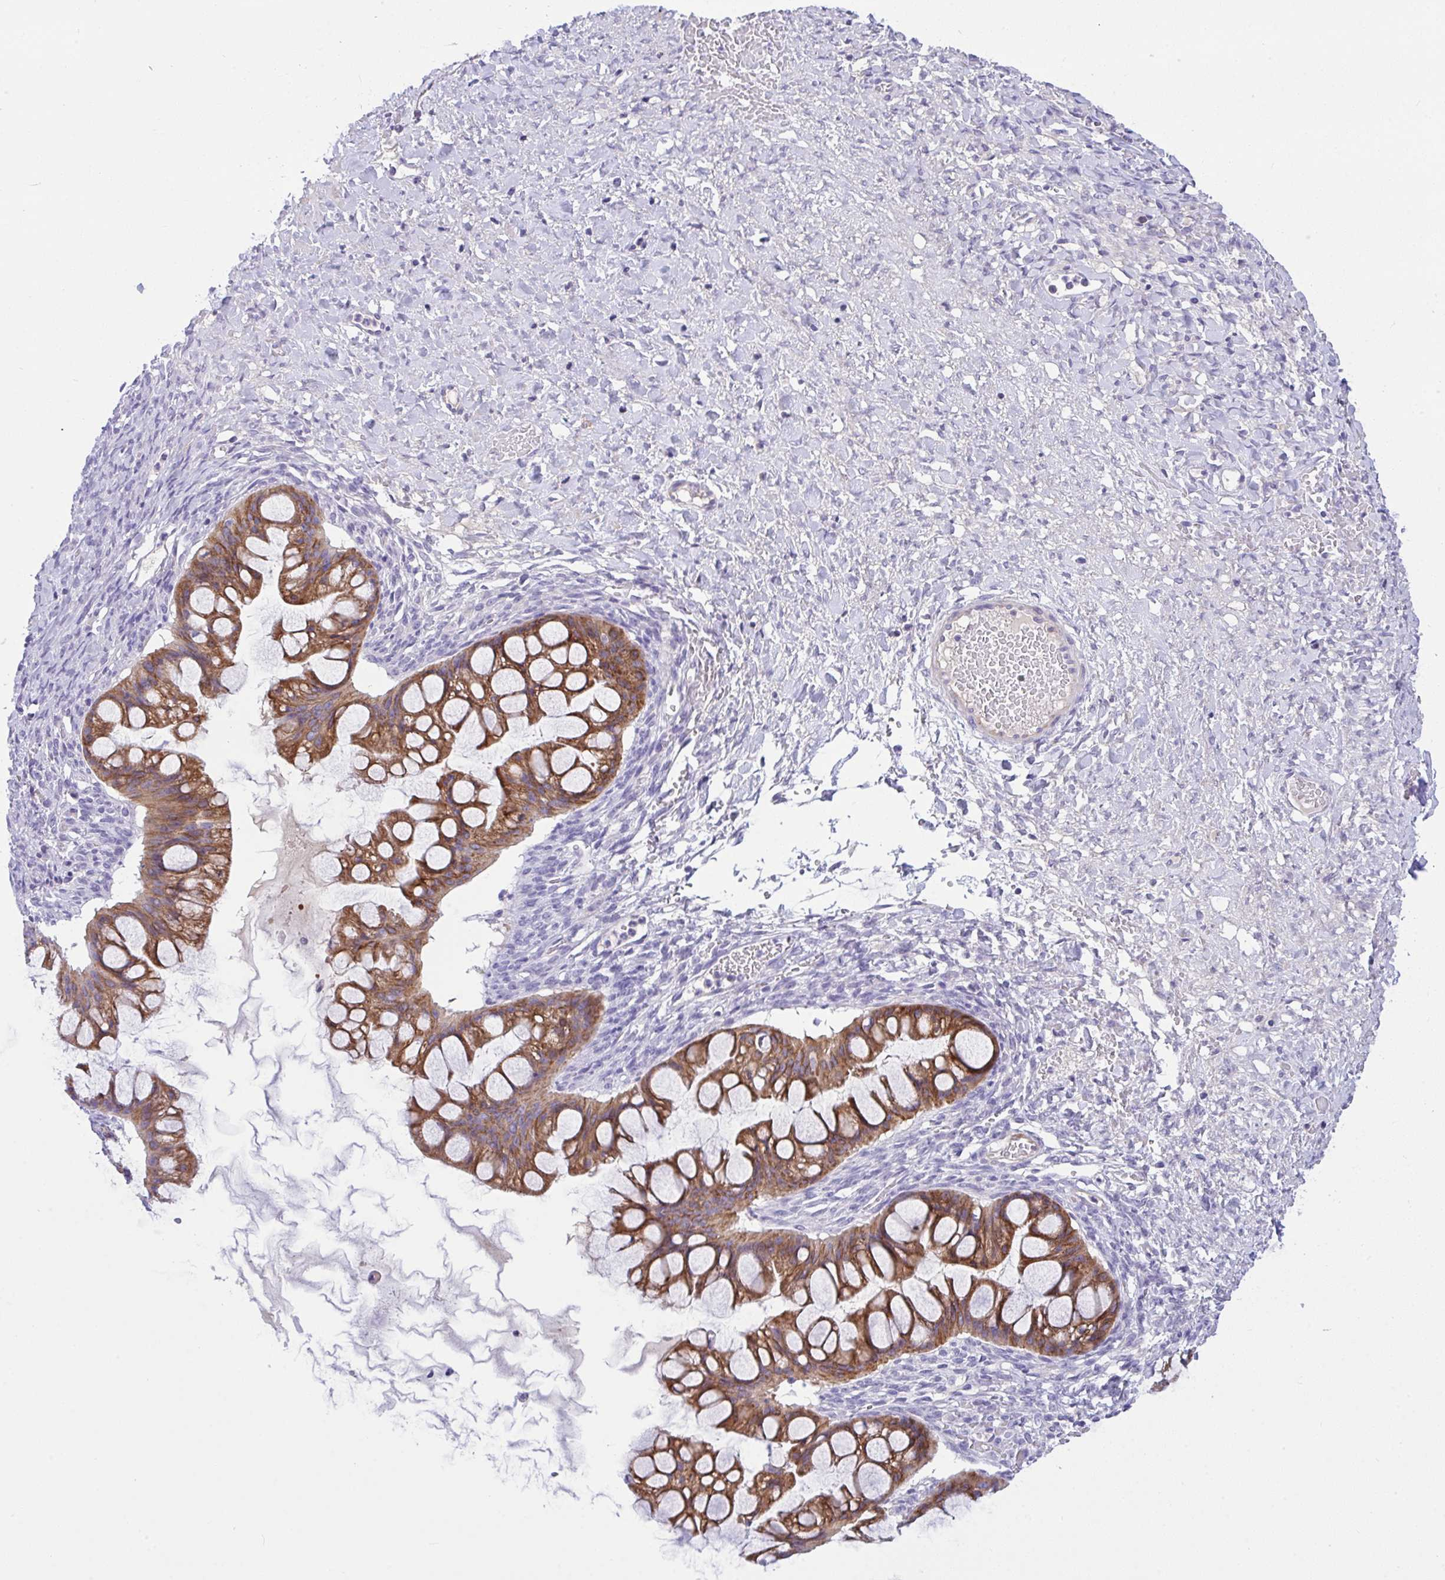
{"staining": {"intensity": "moderate", "quantity": ">75%", "location": "cytoplasmic/membranous"}, "tissue": "ovarian cancer", "cell_type": "Tumor cells", "image_type": "cancer", "snomed": [{"axis": "morphology", "description": "Cystadenocarcinoma, mucinous, NOS"}, {"axis": "topography", "description": "Ovary"}], "caption": "There is medium levels of moderate cytoplasmic/membranous positivity in tumor cells of ovarian cancer, as demonstrated by immunohistochemical staining (brown color).", "gene": "FBXL20", "patient": {"sex": "female", "age": 73}}